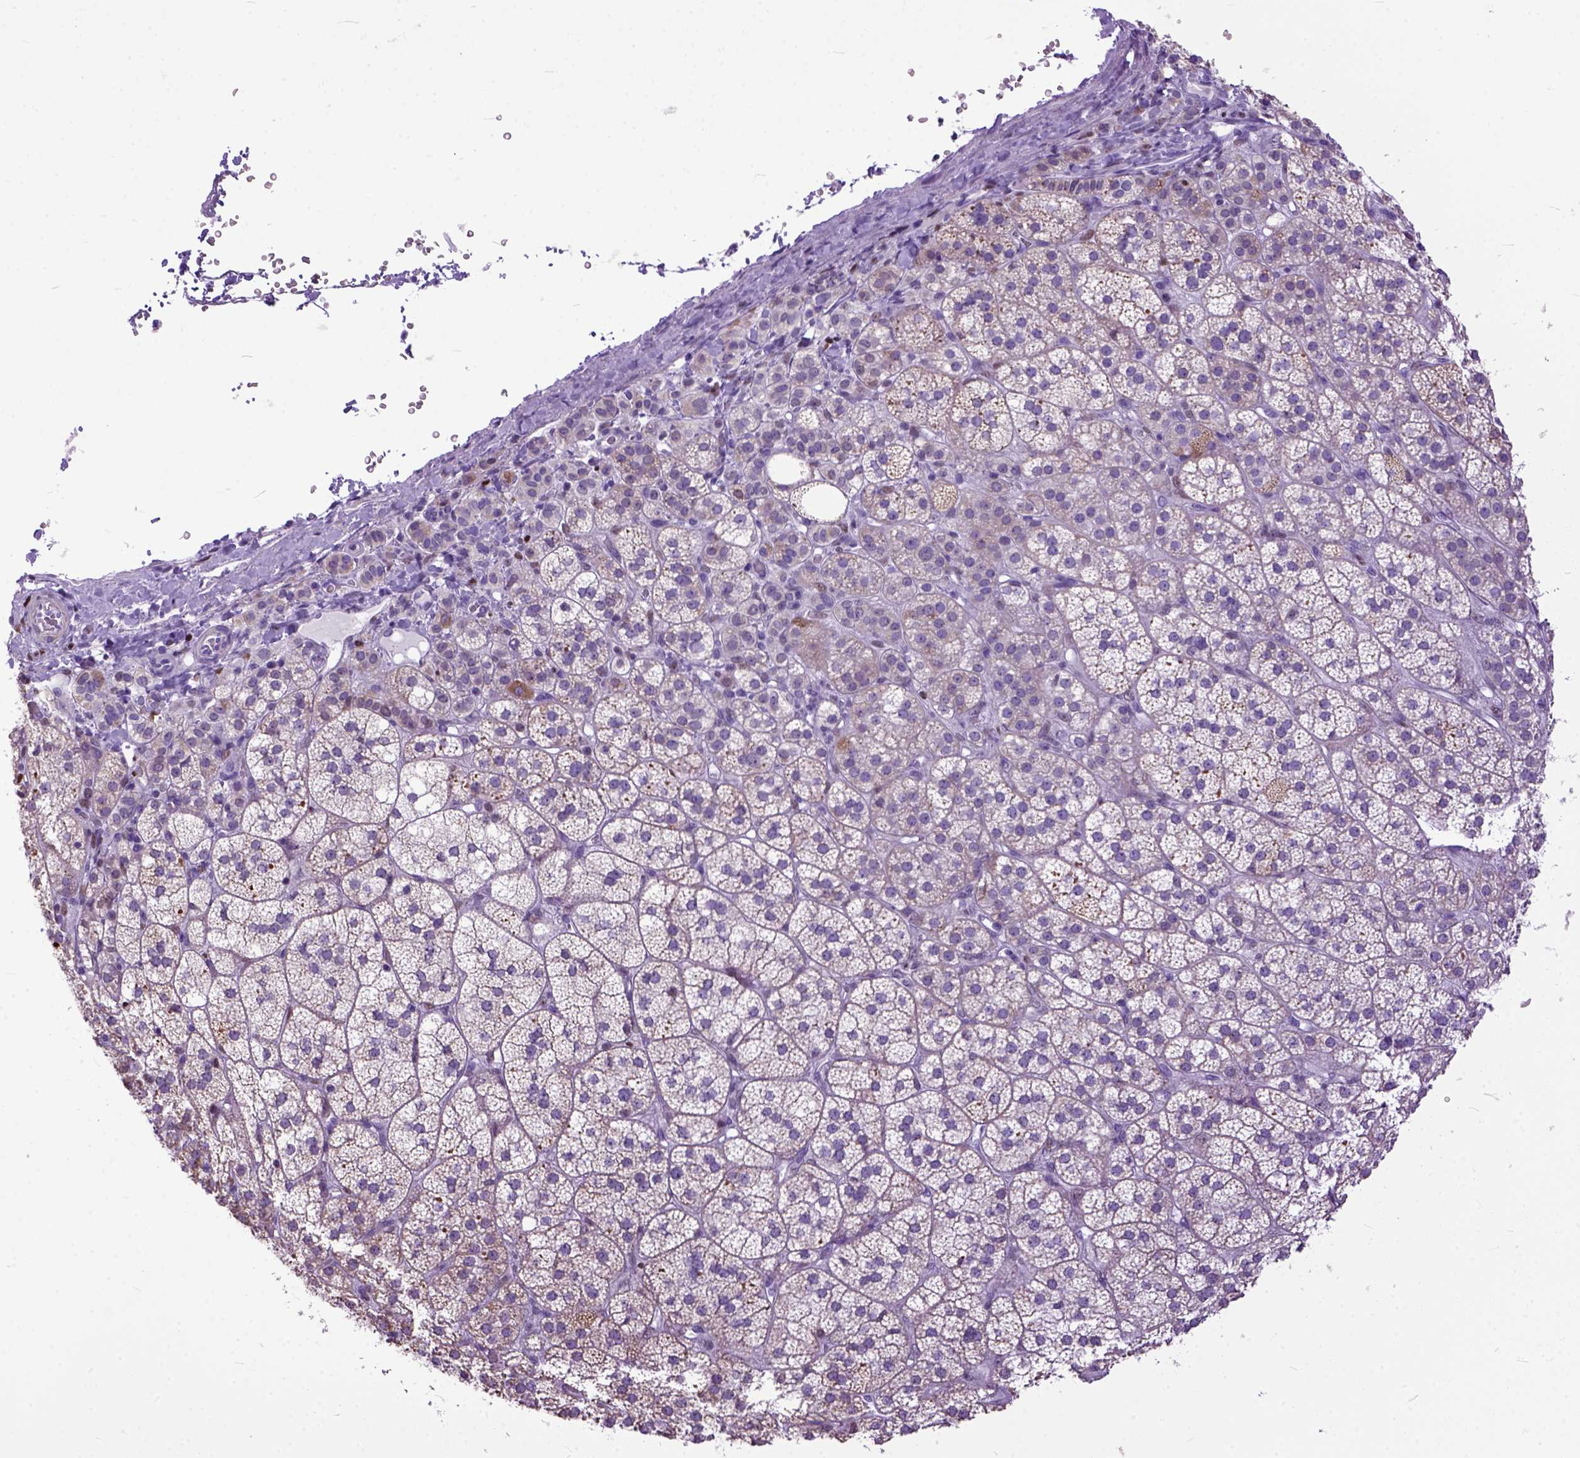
{"staining": {"intensity": "moderate", "quantity": "25%-75%", "location": "cytoplasmic/membranous"}, "tissue": "adrenal gland", "cell_type": "Glandular cells", "image_type": "normal", "snomed": [{"axis": "morphology", "description": "Normal tissue, NOS"}, {"axis": "topography", "description": "Adrenal gland"}], "caption": "A histopathology image of adrenal gland stained for a protein reveals moderate cytoplasmic/membranous brown staining in glandular cells.", "gene": "CRB1", "patient": {"sex": "female", "age": 60}}